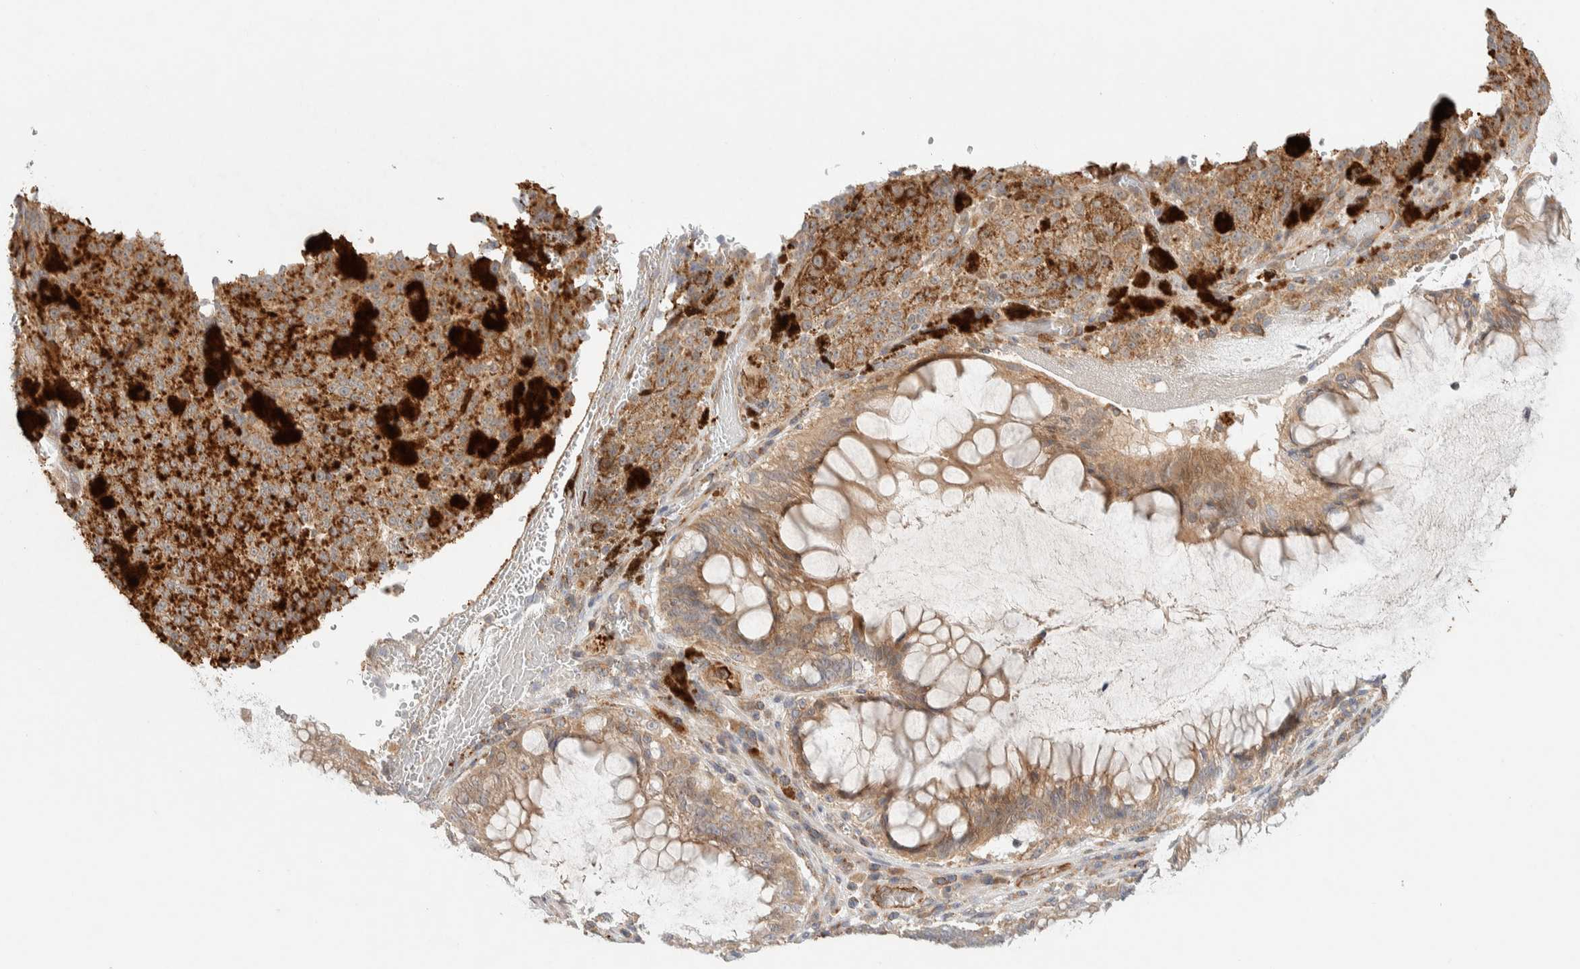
{"staining": {"intensity": "moderate", "quantity": ">75%", "location": "cytoplasmic/membranous"}, "tissue": "melanoma", "cell_type": "Tumor cells", "image_type": "cancer", "snomed": [{"axis": "morphology", "description": "Malignant melanoma, NOS"}, {"axis": "topography", "description": "Rectum"}], "caption": "Protein expression analysis of melanoma displays moderate cytoplasmic/membranous positivity in about >75% of tumor cells.", "gene": "KIF9", "patient": {"sex": "female", "age": 81}}